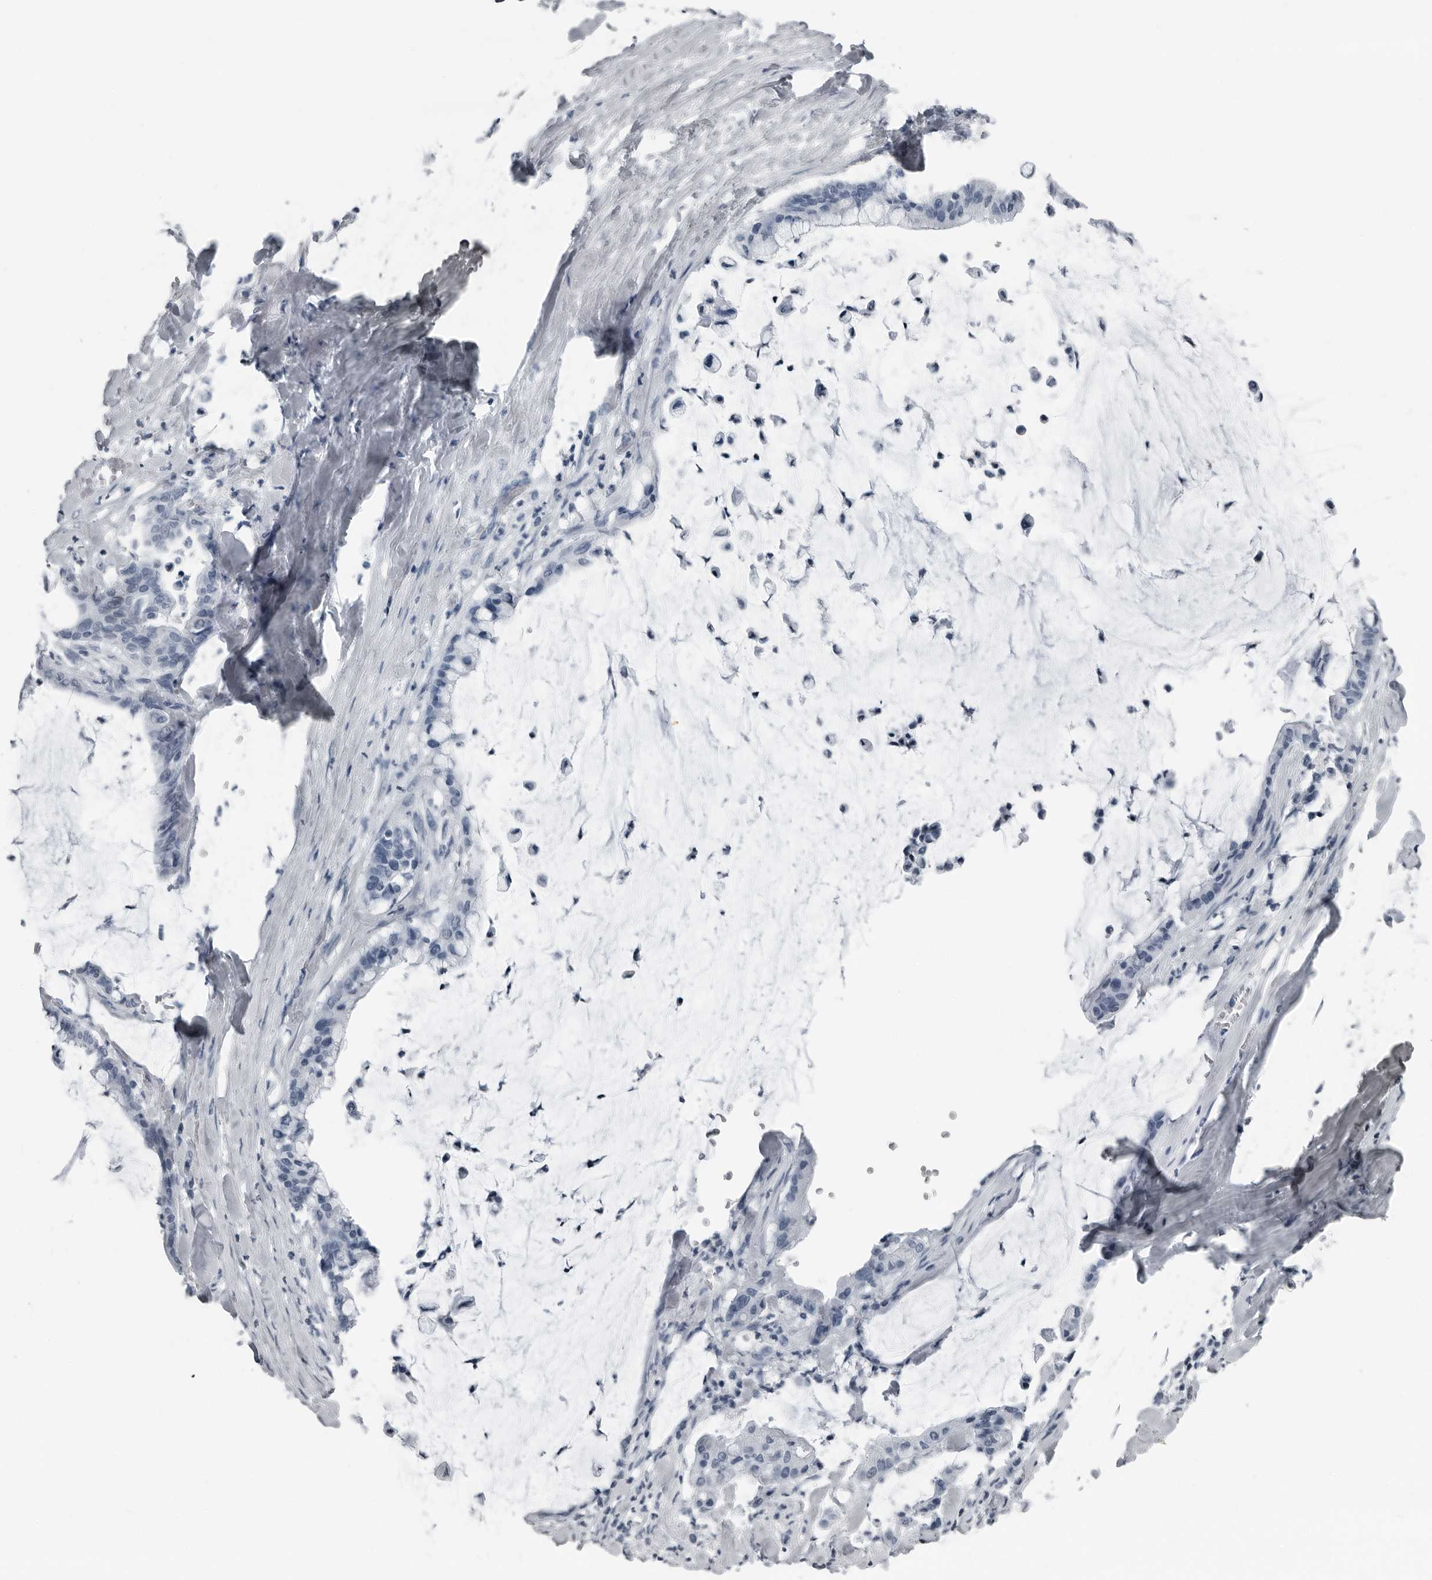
{"staining": {"intensity": "negative", "quantity": "none", "location": "none"}, "tissue": "pancreatic cancer", "cell_type": "Tumor cells", "image_type": "cancer", "snomed": [{"axis": "morphology", "description": "Adenocarcinoma, NOS"}, {"axis": "topography", "description": "Pancreas"}], "caption": "Immunohistochemical staining of pancreatic adenocarcinoma demonstrates no significant staining in tumor cells. (Immunohistochemistry, brightfield microscopy, high magnification).", "gene": "PRSS1", "patient": {"sex": "male", "age": 41}}